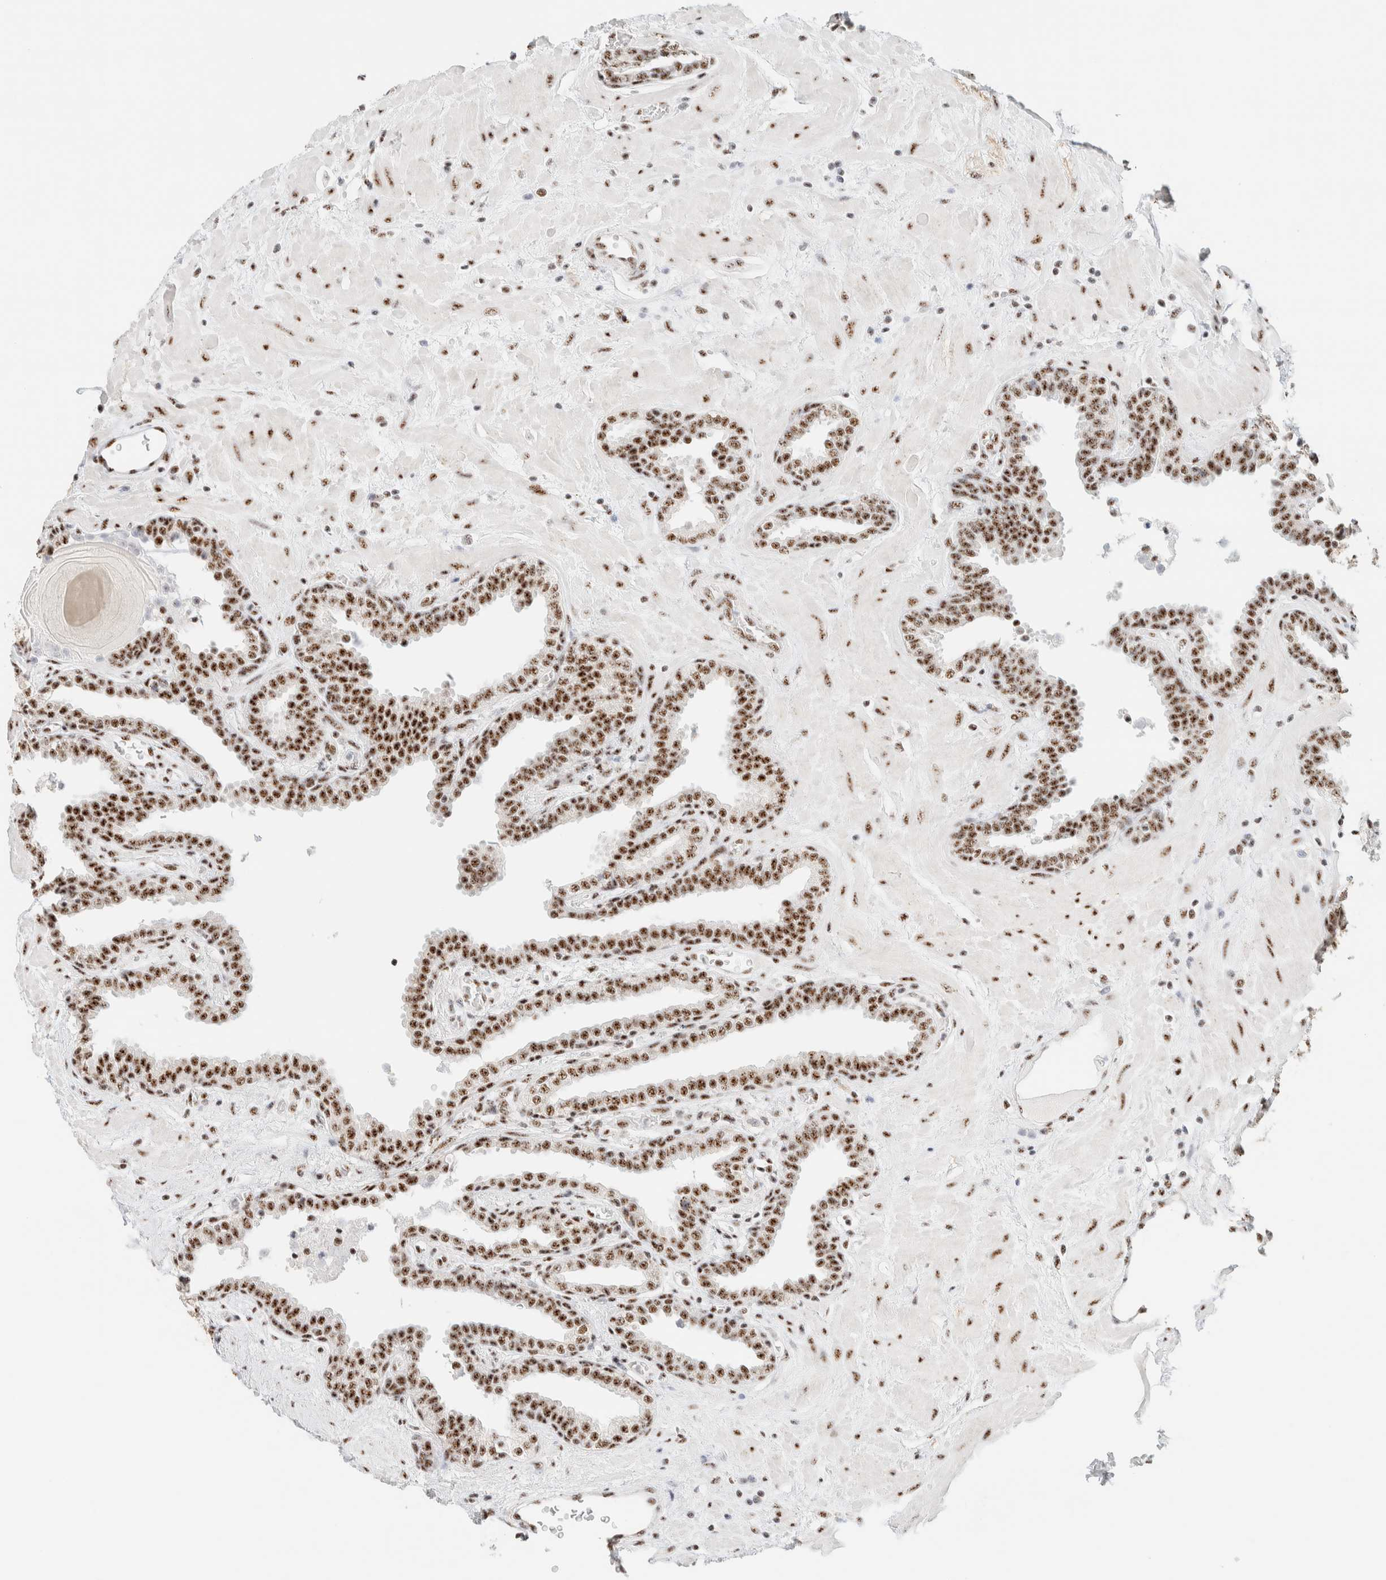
{"staining": {"intensity": "moderate", "quantity": ">75%", "location": "nuclear"}, "tissue": "prostate", "cell_type": "Glandular cells", "image_type": "normal", "snomed": [{"axis": "morphology", "description": "Normal tissue, NOS"}, {"axis": "topography", "description": "Prostate"}], "caption": "High-magnification brightfield microscopy of normal prostate stained with DAB (brown) and counterstained with hematoxylin (blue). glandular cells exhibit moderate nuclear positivity is identified in about>75% of cells.", "gene": "SON", "patient": {"sex": "male", "age": 51}}